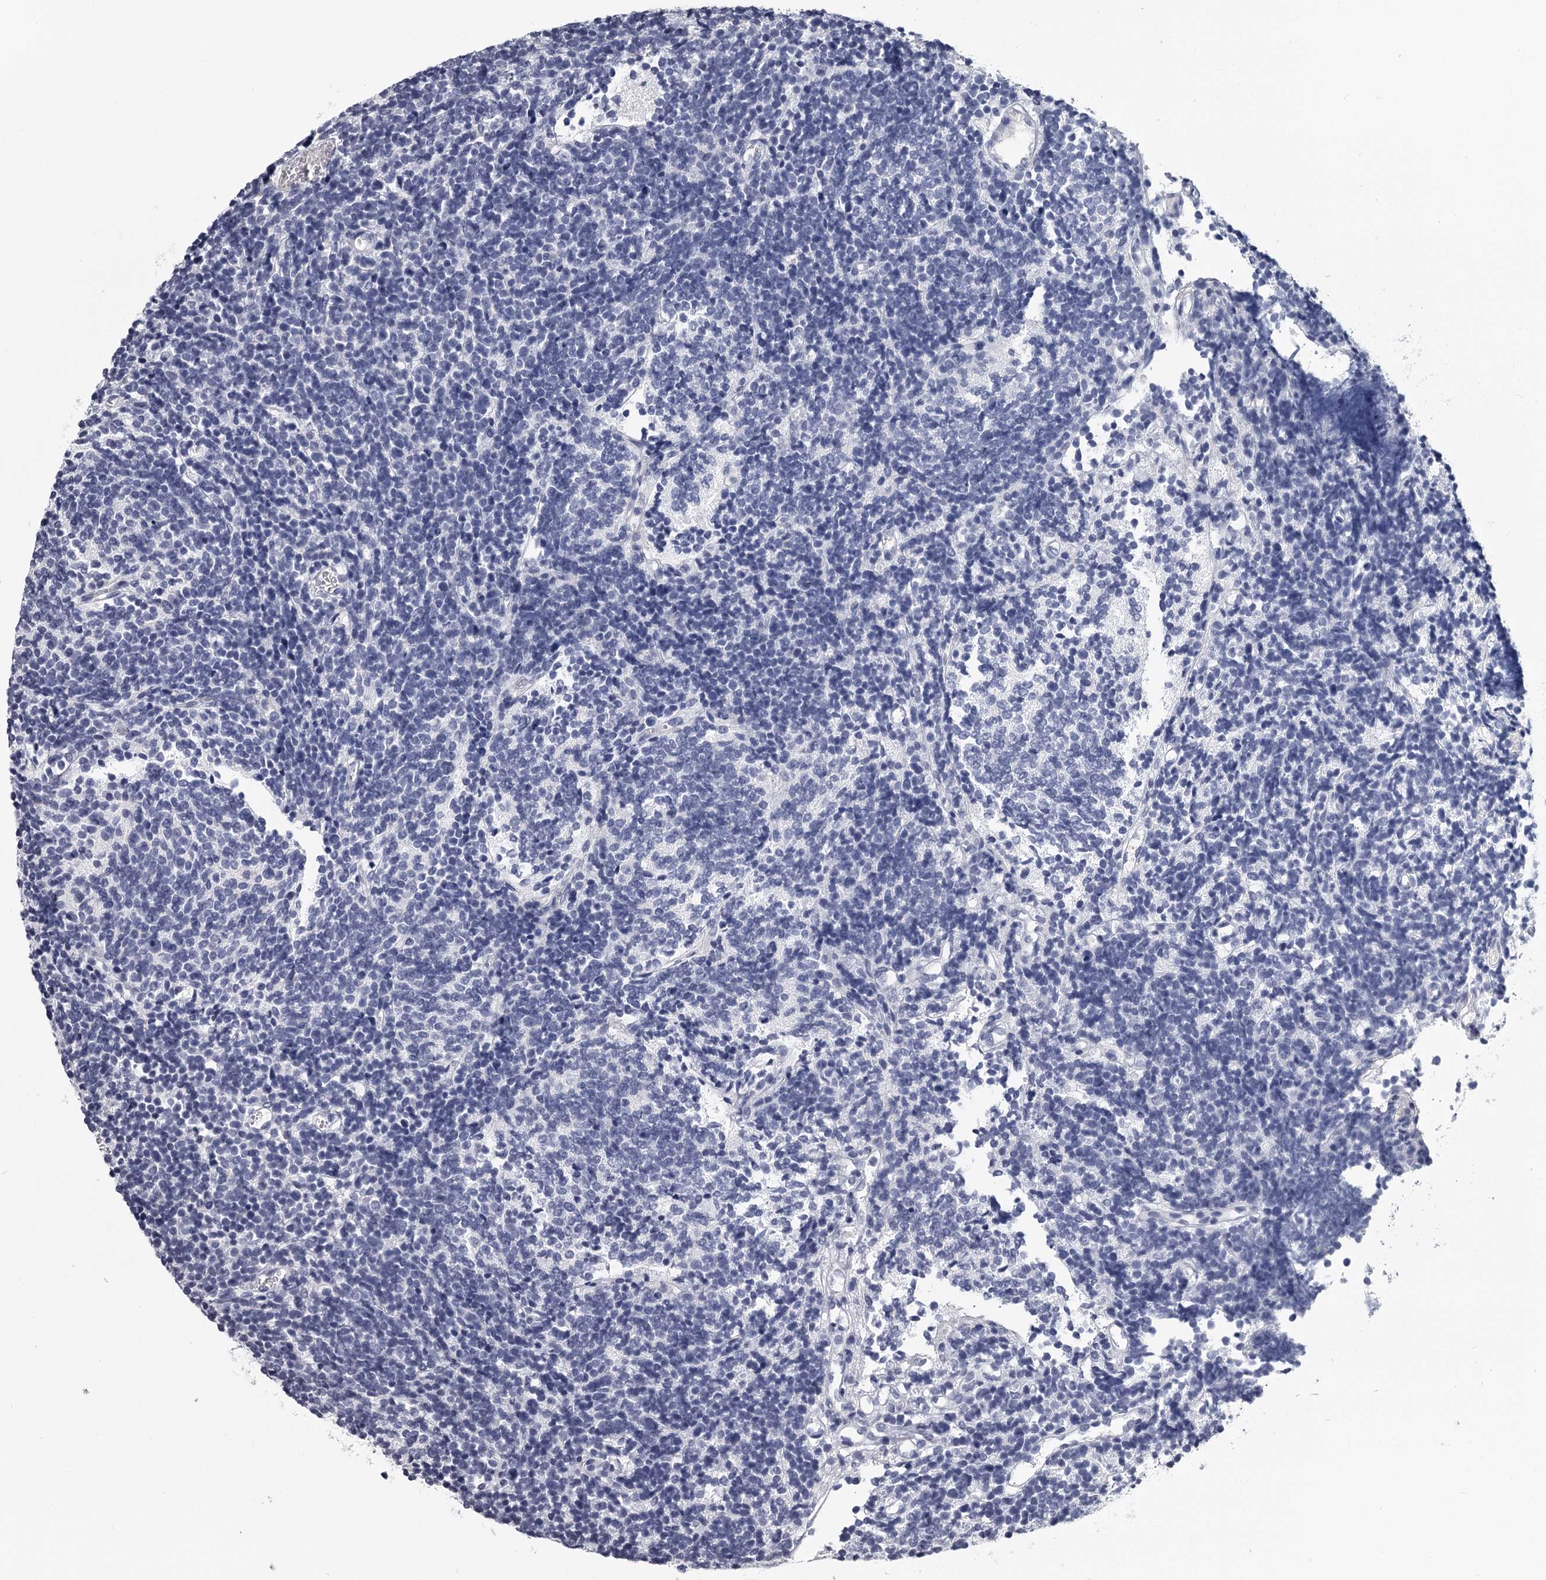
{"staining": {"intensity": "negative", "quantity": "none", "location": "none"}, "tissue": "glioma", "cell_type": "Tumor cells", "image_type": "cancer", "snomed": [{"axis": "morphology", "description": "Glioma, malignant, Low grade"}, {"axis": "topography", "description": "Brain"}], "caption": "DAB immunohistochemical staining of glioma shows no significant expression in tumor cells.", "gene": "GSTO1", "patient": {"sex": "female", "age": 1}}